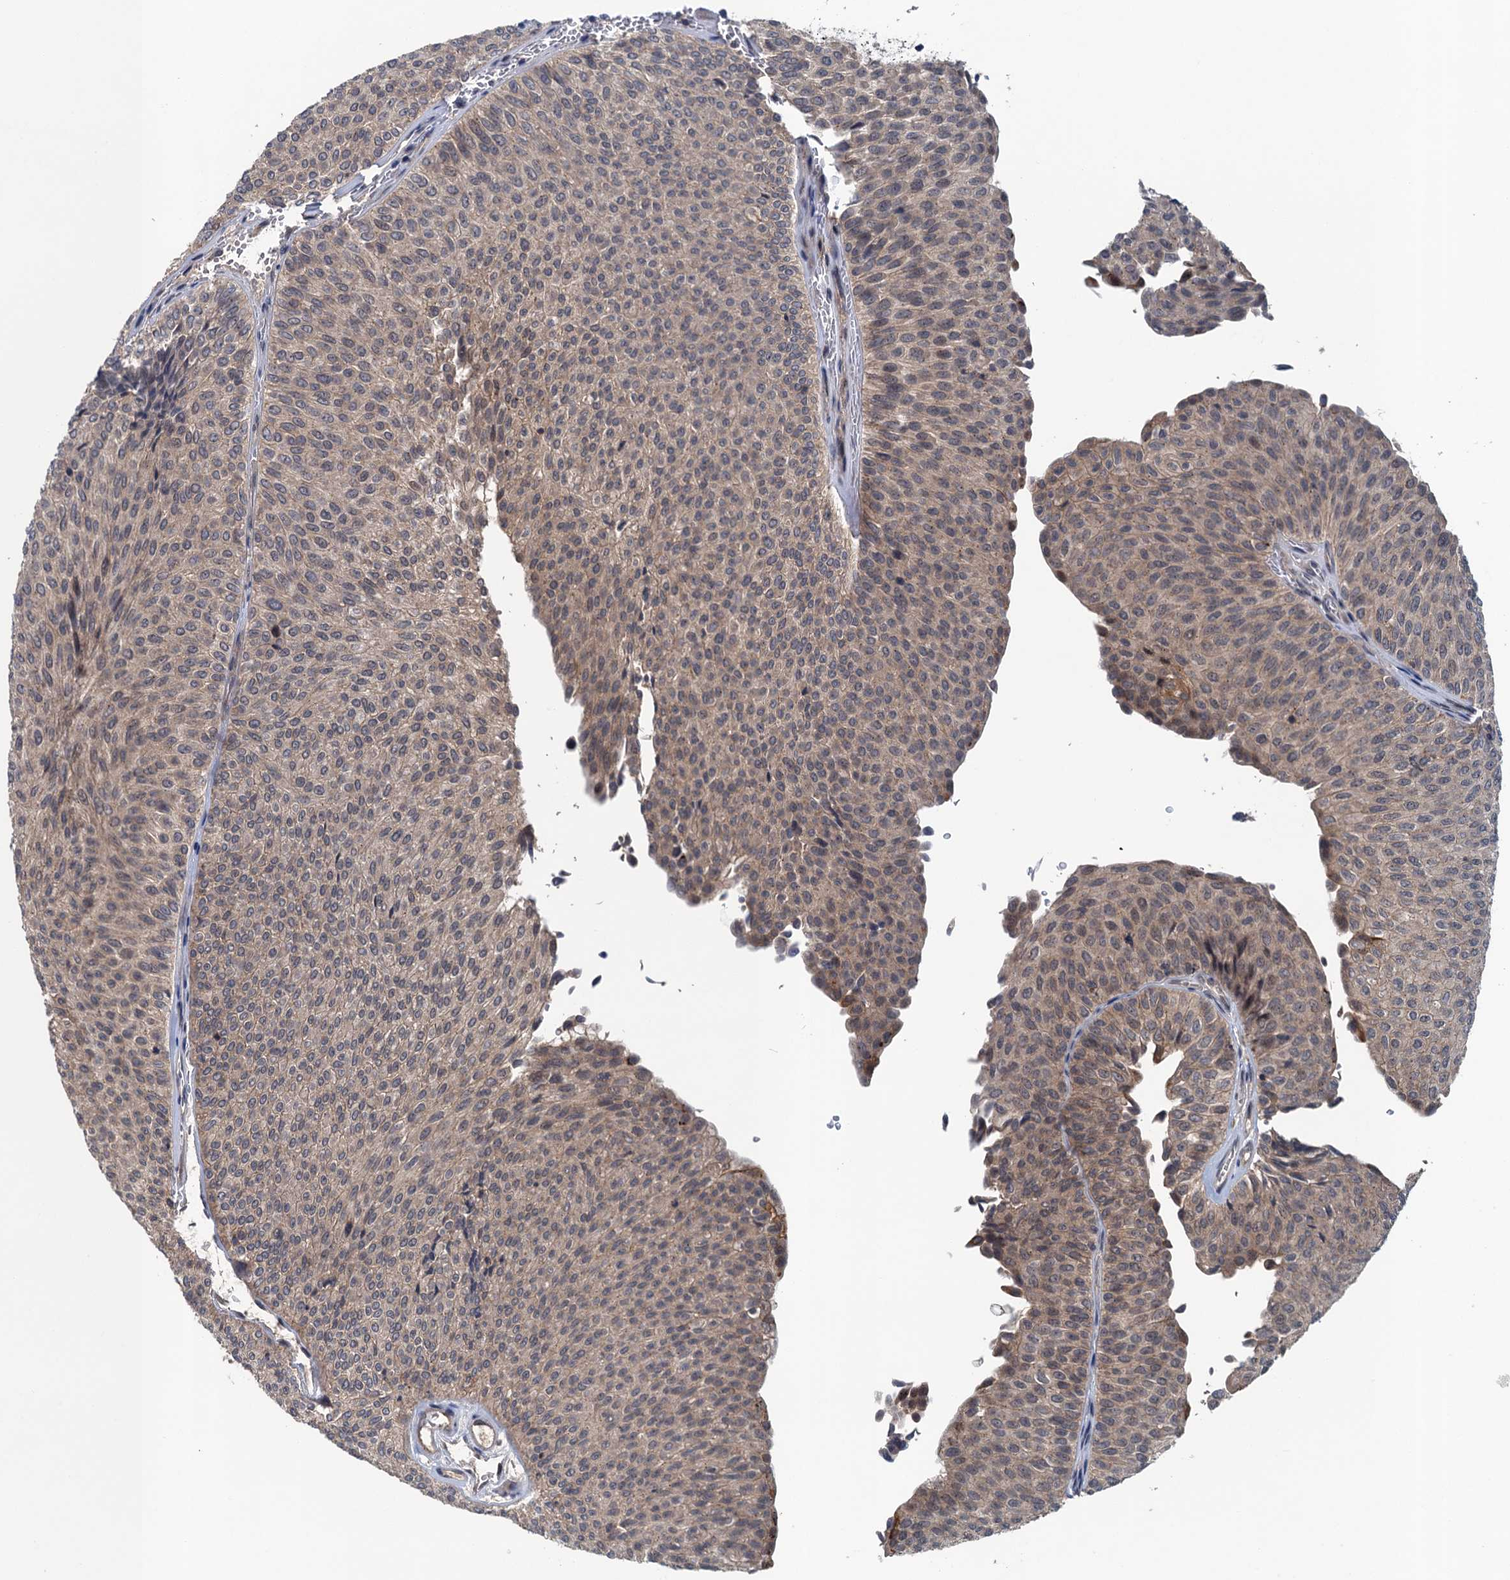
{"staining": {"intensity": "weak", "quantity": "25%-75%", "location": "cytoplasmic/membranous"}, "tissue": "urothelial cancer", "cell_type": "Tumor cells", "image_type": "cancer", "snomed": [{"axis": "morphology", "description": "Urothelial carcinoma, Low grade"}, {"axis": "topography", "description": "Urinary bladder"}], "caption": "Protein expression analysis of human urothelial cancer reveals weak cytoplasmic/membranous expression in about 25%-75% of tumor cells.", "gene": "RNF165", "patient": {"sex": "male", "age": 78}}